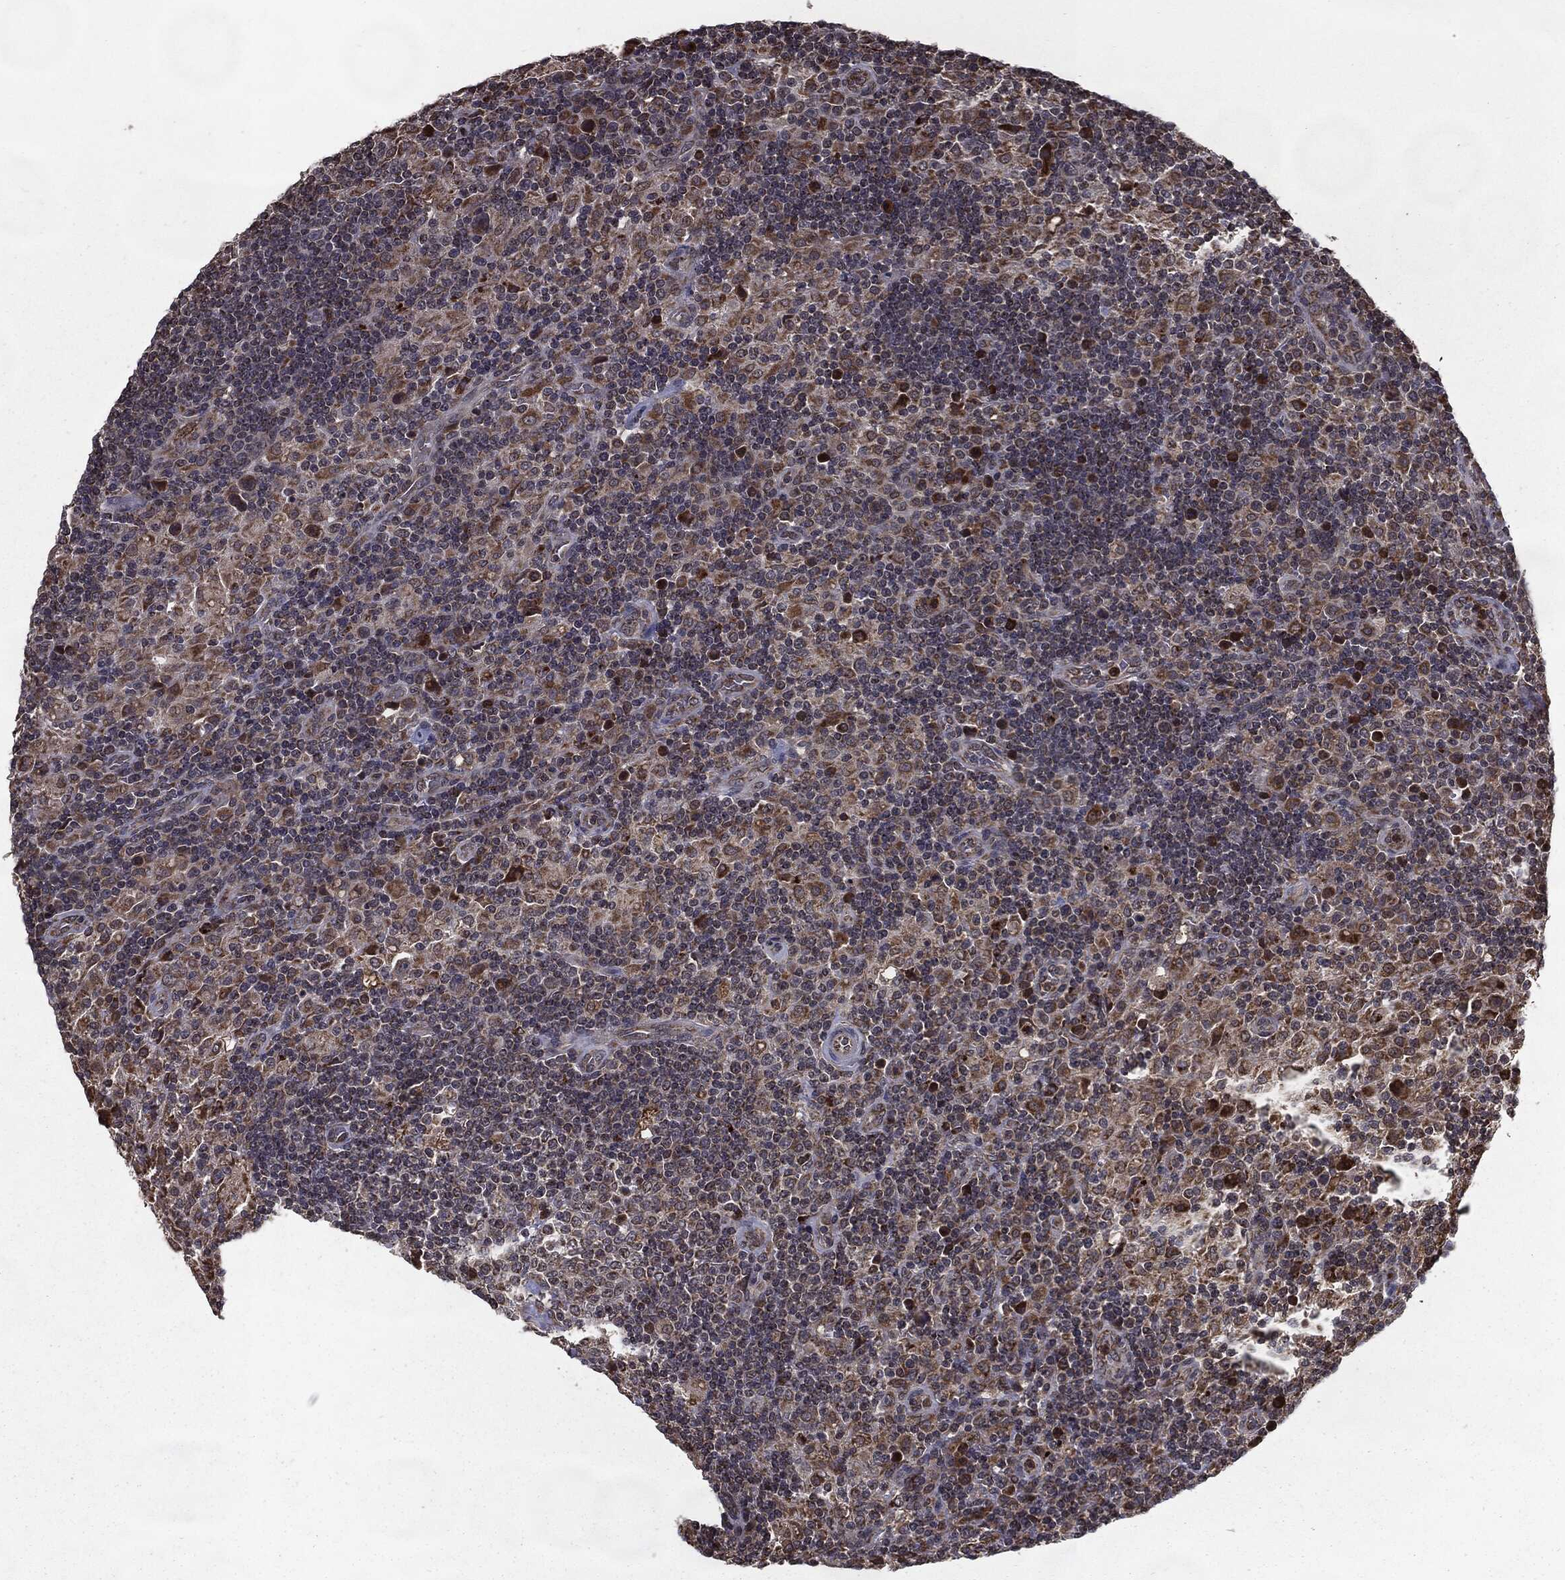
{"staining": {"intensity": "moderate", "quantity": ">75%", "location": "cytoplasmic/membranous"}, "tissue": "lymphoma", "cell_type": "Tumor cells", "image_type": "cancer", "snomed": [{"axis": "morphology", "description": "Hodgkin's disease, NOS"}, {"axis": "topography", "description": "Lymph node"}], "caption": "A photomicrograph of human lymphoma stained for a protein exhibits moderate cytoplasmic/membranous brown staining in tumor cells.", "gene": "HDAC5", "patient": {"sex": "male", "age": 70}}